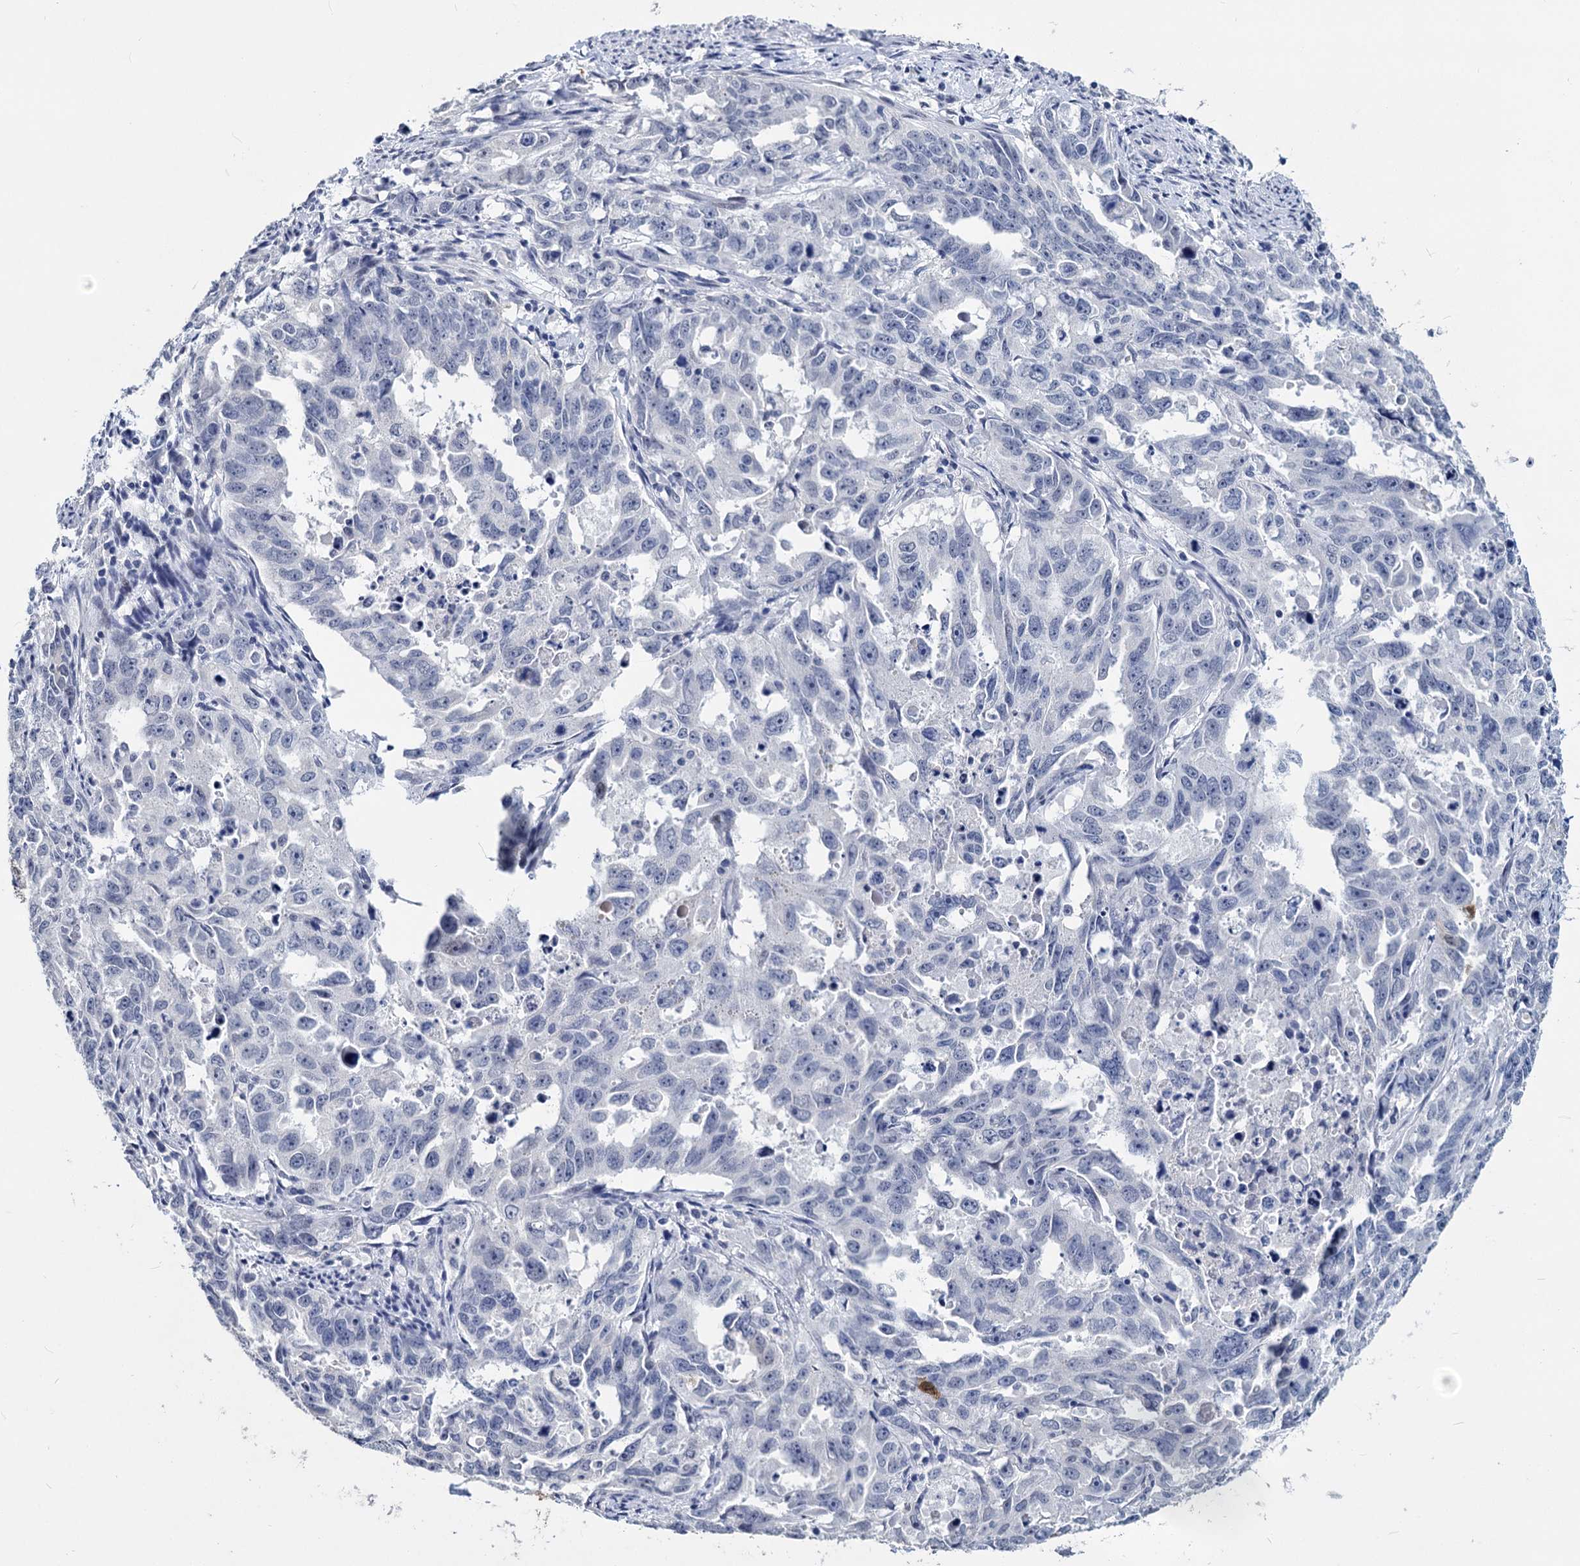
{"staining": {"intensity": "negative", "quantity": "none", "location": "none"}, "tissue": "endometrial cancer", "cell_type": "Tumor cells", "image_type": "cancer", "snomed": [{"axis": "morphology", "description": "Adenocarcinoma, NOS"}, {"axis": "topography", "description": "Endometrium"}], "caption": "This is an IHC micrograph of human adenocarcinoma (endometrial). There is no positivity in tumor cells.", "gene": "MAGEA4", "patient": {"sex": "female", "age": 65}}